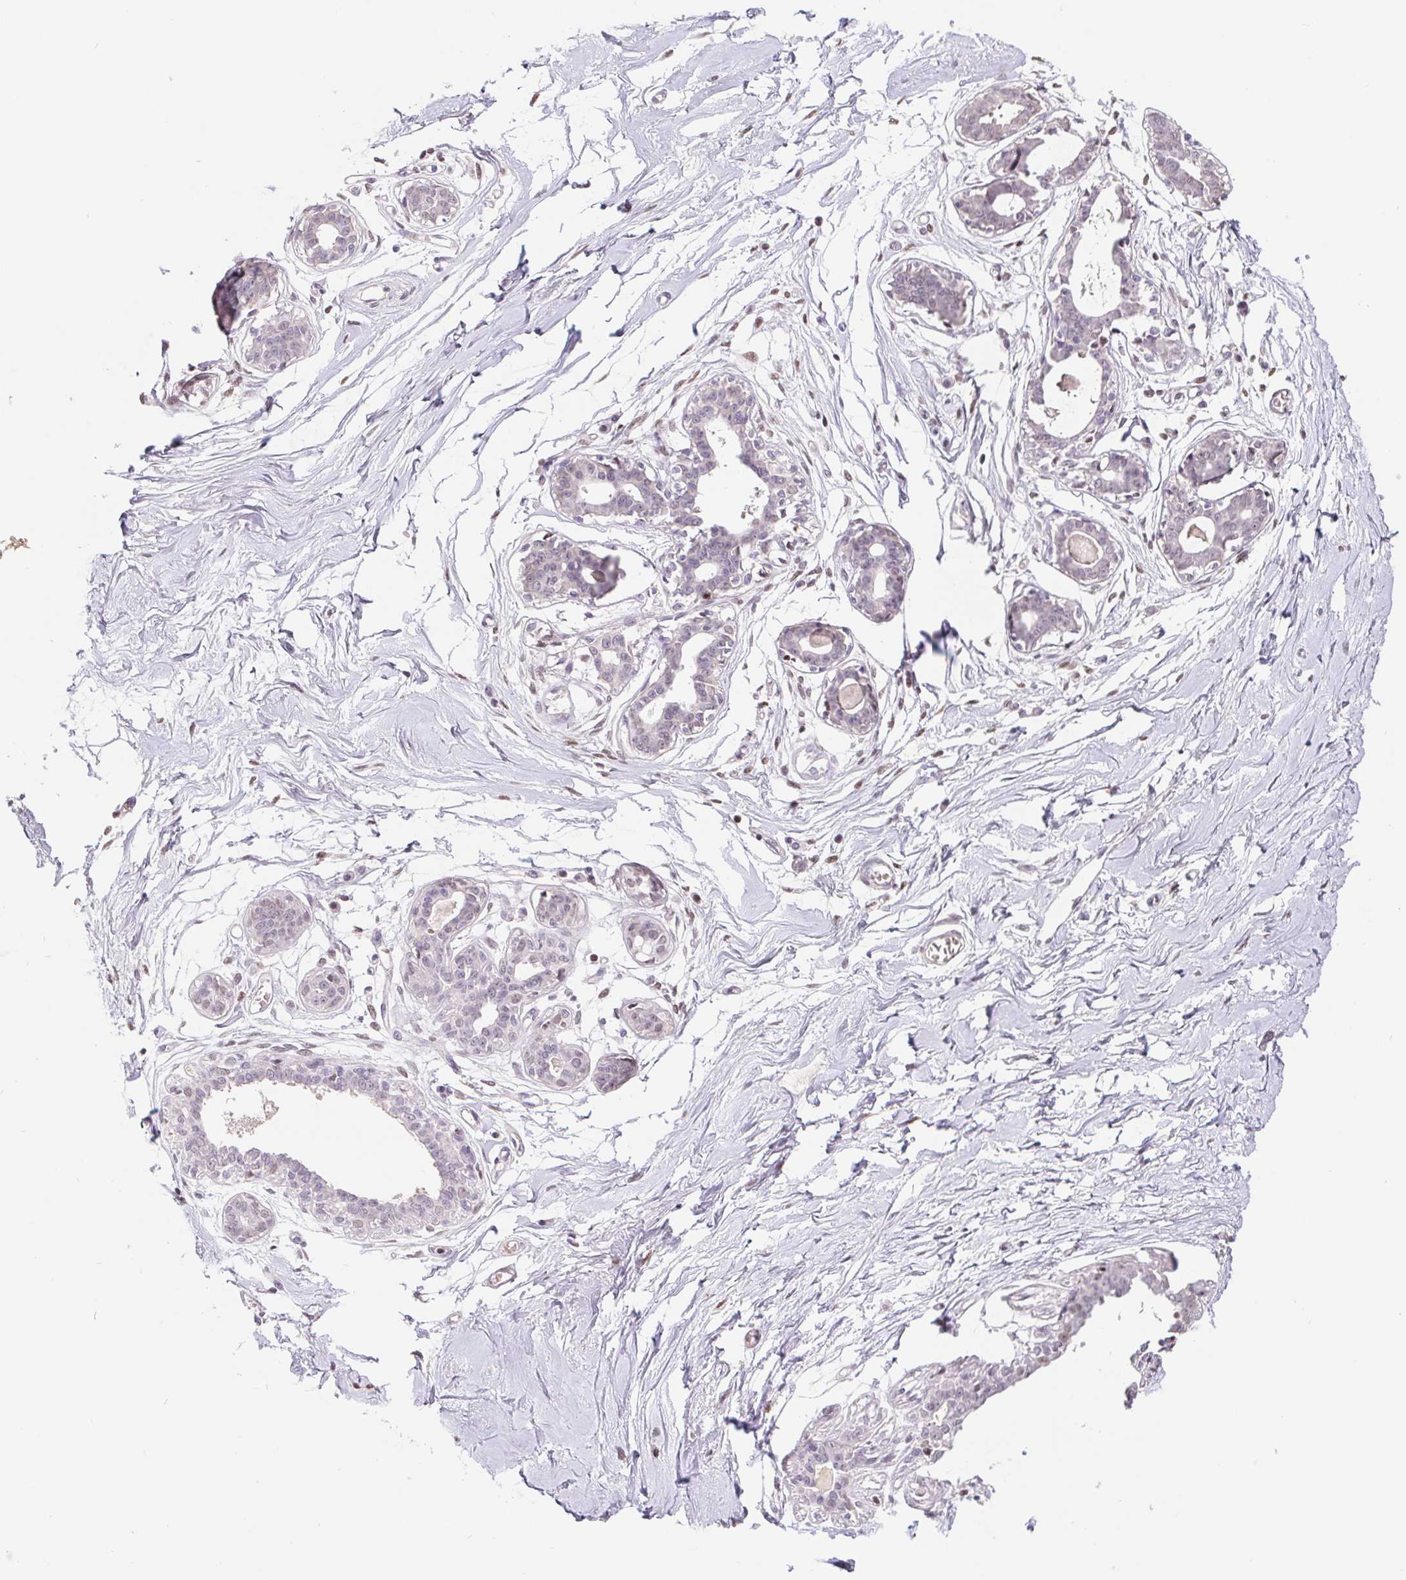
{"staining": {"intensity": "negative", "quantity": "none", "location": "none"}, "tissue": "breast", "cell_type": "Adipocytes", "image_type": "normal", "snomed": [{"axis": "morphology", "description": "Normal tissue, NOS"}, {"axis": "topography", "description": "Breast"}], "caption": "An image of breast stained for a protein exhibits no brown staining in adipocytes. The staining is performed using DAB brown chromogen with nuclei counter-stained in using hematoxylin.", "gene": "TRERF1", "patient": {"sex": "female", "age": 45}}